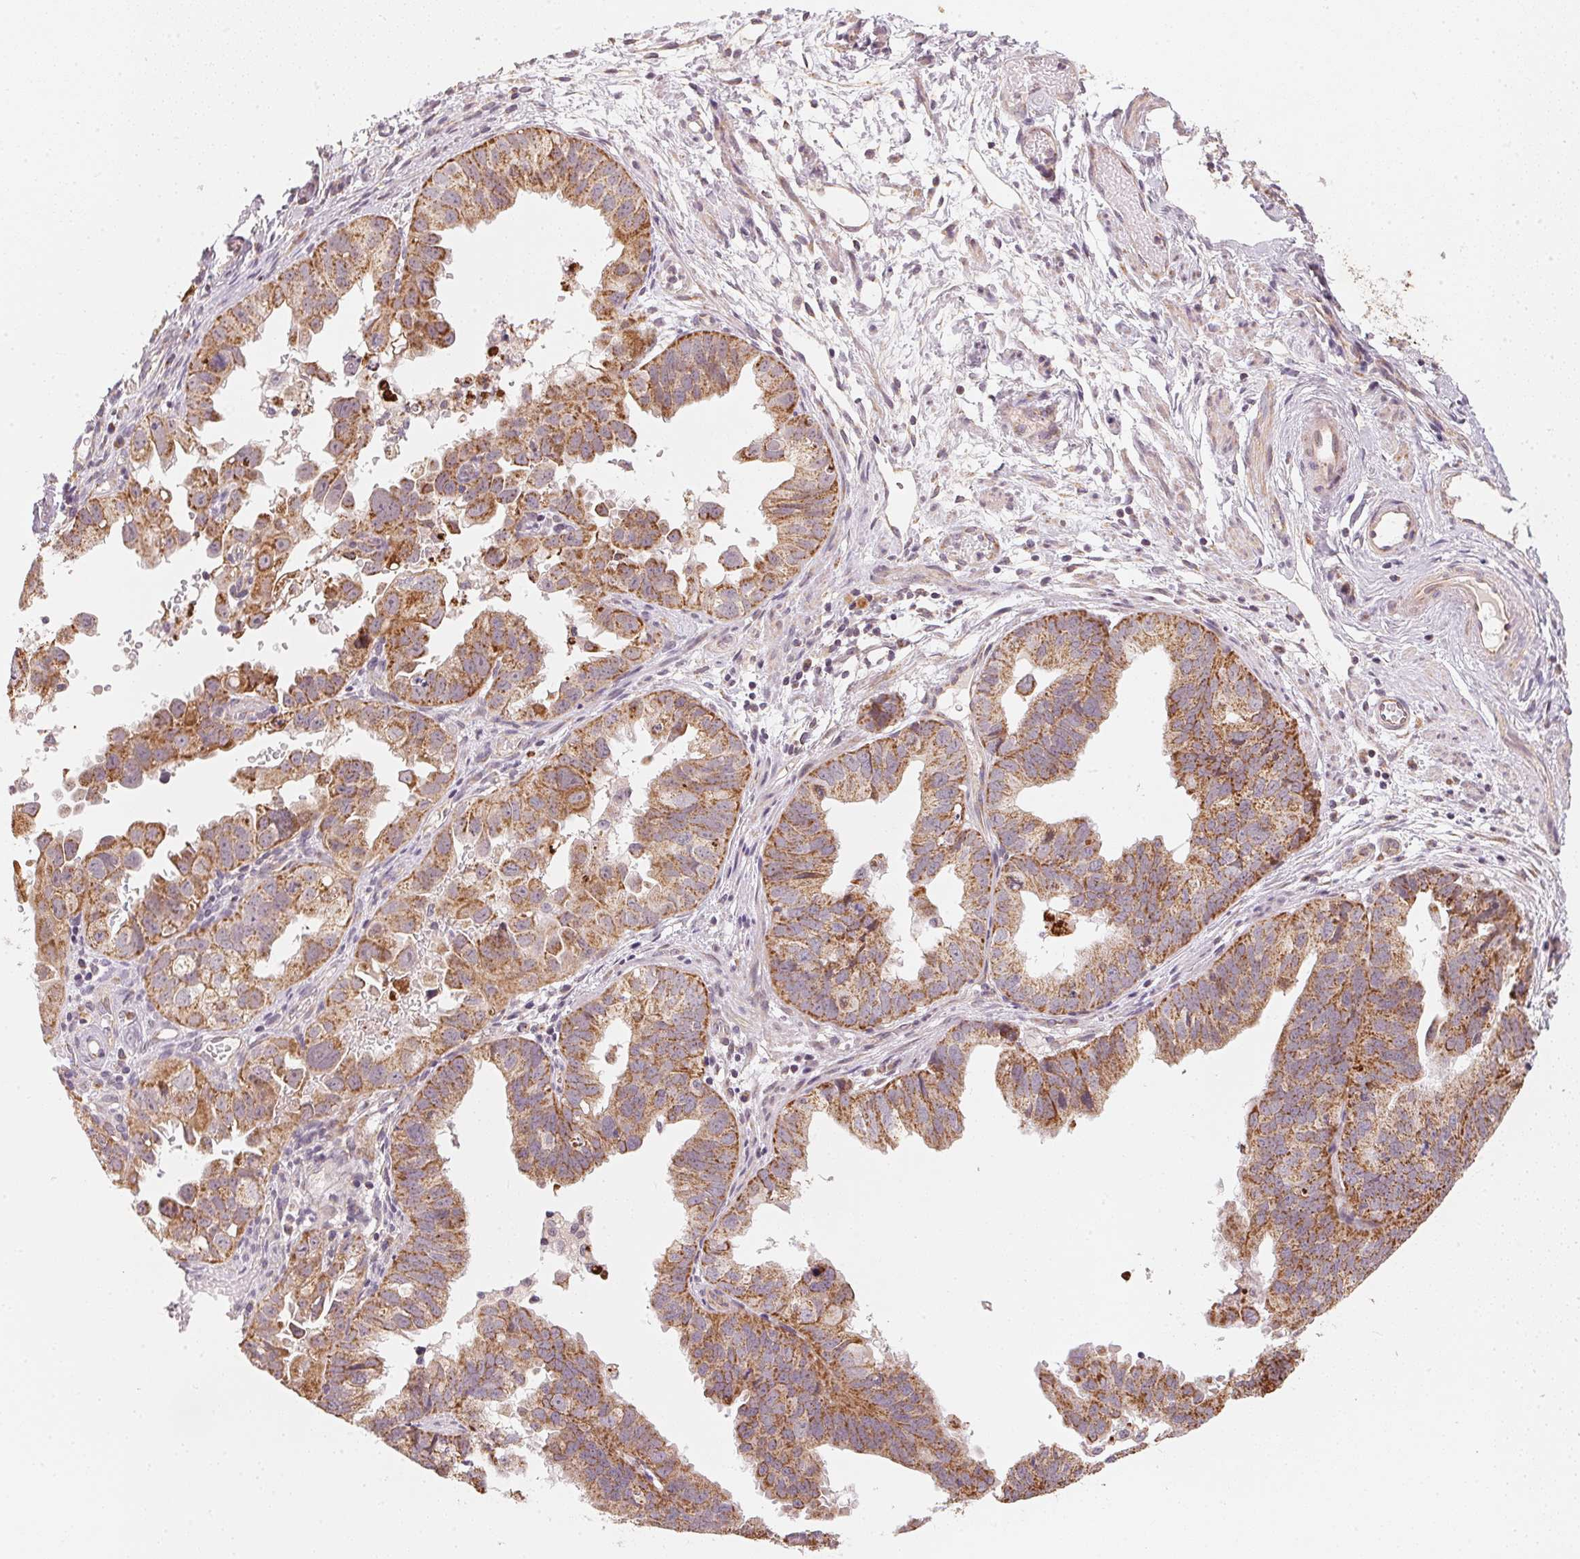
{"staining": {"intensity": "moderate", "quantity": ">75%", "location": "cytoplasmic/membranous"}, "tissue": "ovarian cancer", "cell_type": "Tumor cells", "image_type": "cancer", "snomed": [{"axis": "morphology", "description": "Carcinoma, endometroid"}, {"axis": "topography", "description": "Ovary"}], "caption": "Protein expression by immunohistochemistry (IHC) reveals moderate cytoplasmic/membranous staining in approximately >75% of tumor cells in ovarian cancer (endometroid carcinoma).", "gene": "MATCAP1", "patient": {"sex": "female", "age": 85}}